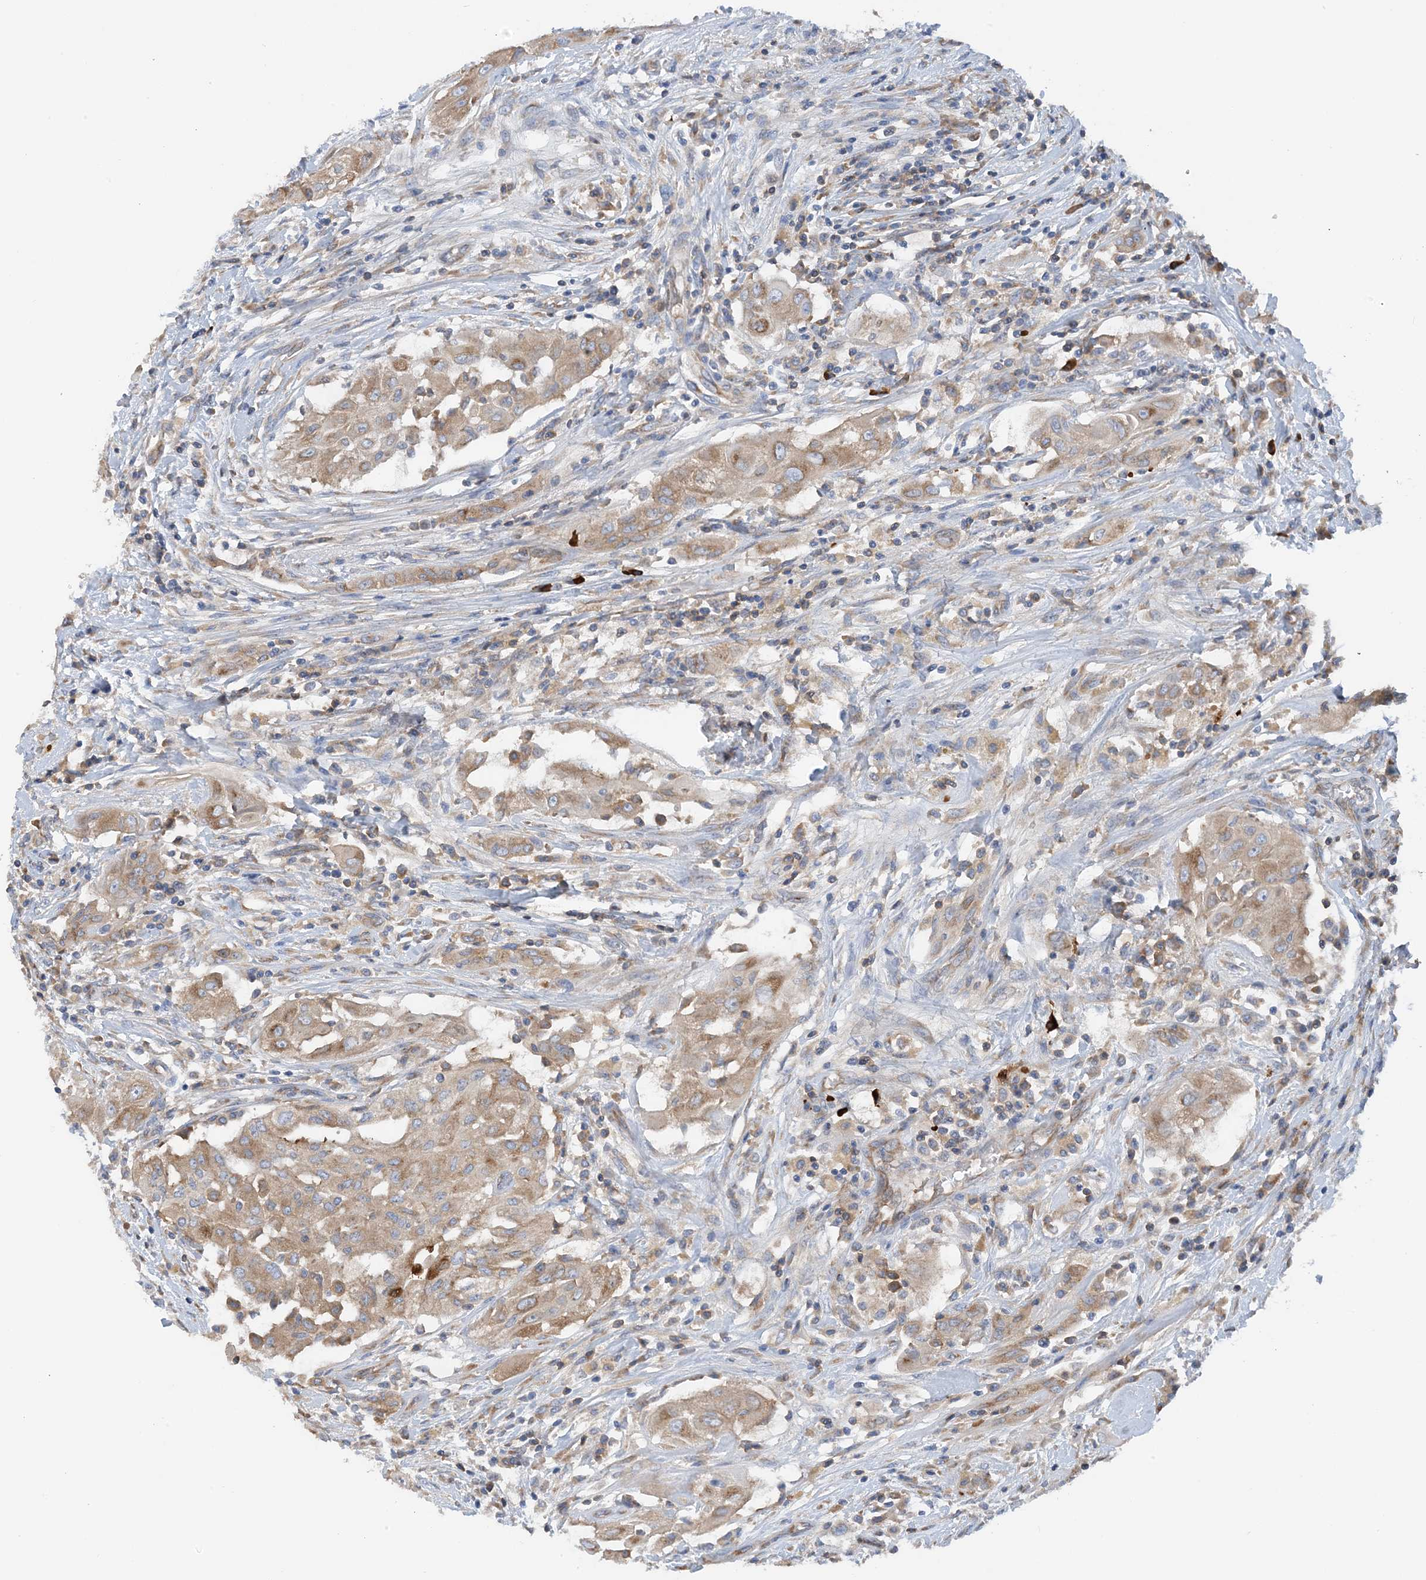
{"staining": {"intensity": "moderate", "quantity": ">75%", "location": "cytoplasmic/membranous"}, "tissue": "thyroid cancer", "cell_type": "Tumor cells", "image_type": "cancer", "snomed": [{"axis": "morphology", "description": "Papillary adenocarcinoma, NOS"}, {"axis": "topography", "description": "Thyroid gland"}], "caption": "Papillary adenocarcinoma (thyroid) stained with a brown dye demonstrates moderate cytoplasmic/membranous positive expression in approximately >75% of tumor cells.", "gene": "SLC5A11", "patient": {"sex": "female", "age": 59}}